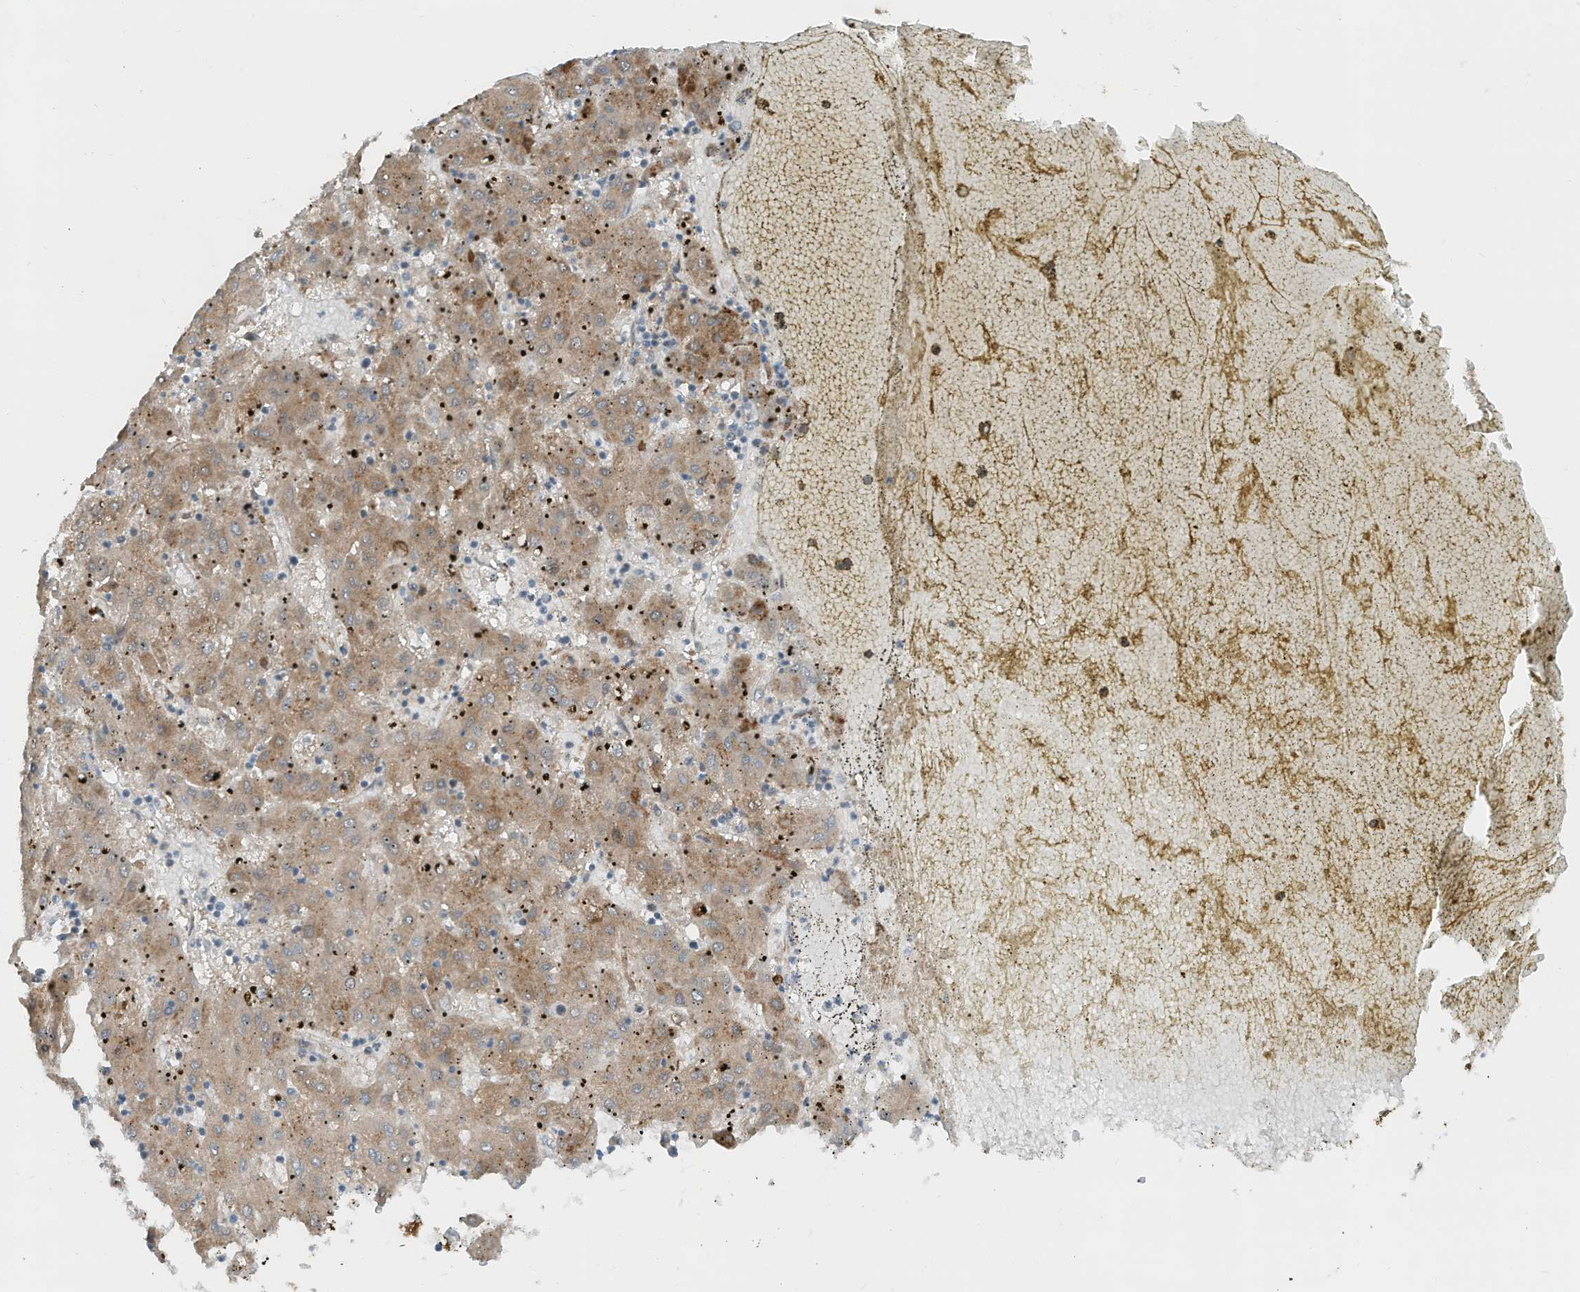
{"staining": {"intensity": "moderate", "quantity": ">75%", "location": "cytoplasmic/membranous"}, "tissue": "liver cancer", "cell_type": "Tumor cells", "image_type": "cancer", "snomed": [{"axis": "morphology", "description": "Carcinoma, Hepatocellular, NOS"}, {"axis": "topography", "description": "Liver"}], "caption": "Moderate cytoplasmic/membranous expression is identified in about >75% of tumor cells in liver cancer. (Stains: DAB (3,3'-diaminobenzidine) in brown, nuclei in blue, Microscopy: brightfield microscopy at high magnification).", "gene": "RMND1", "patient": {"sex": "male", "age": 72}}